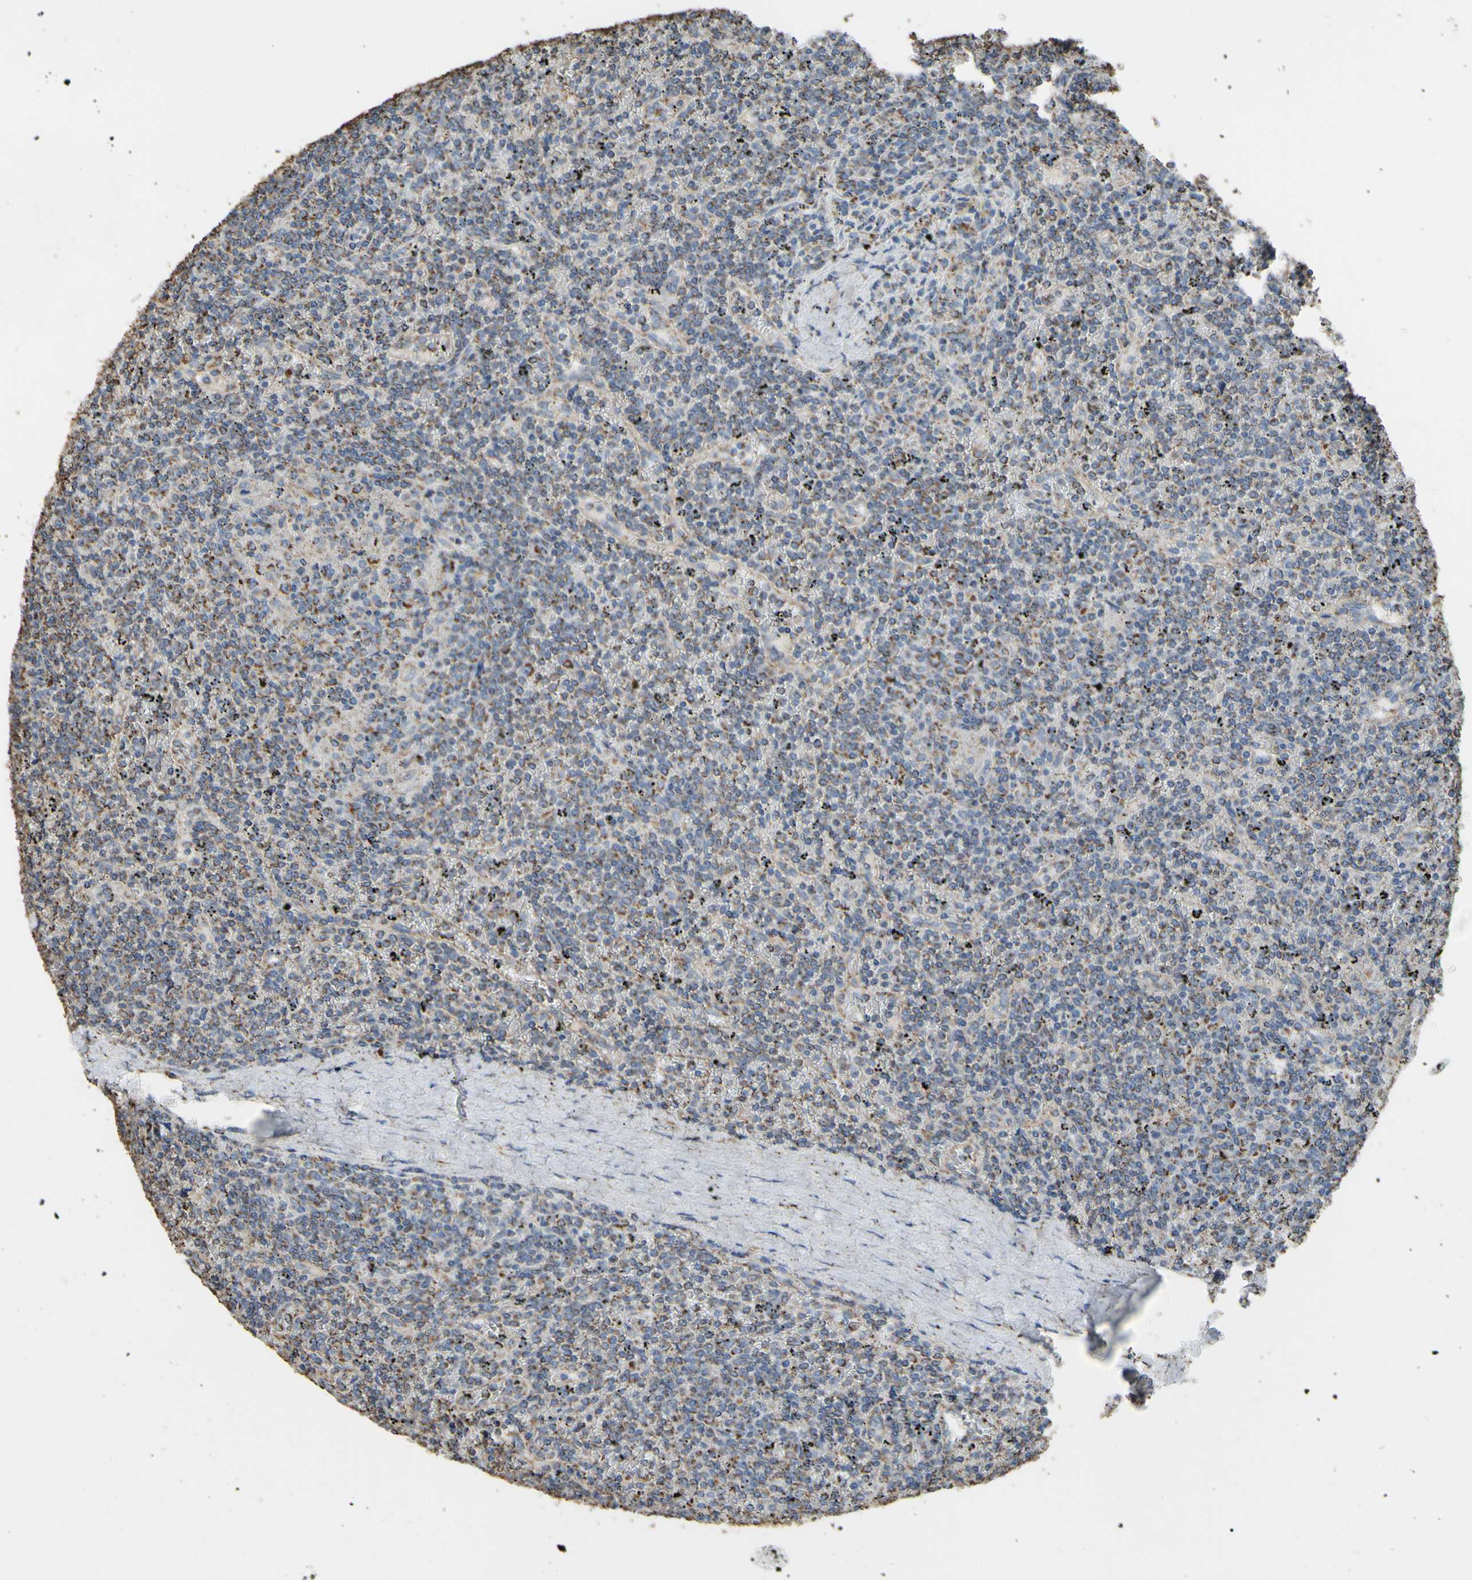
{"staining": {"intensity": "weak", "quantity": "<25%", "location": "cytoplasmic/membranous"}, "tissue": "lymphoma", "cell_type": "Tumor cells", "image_type": "cancer", "snomed": [{"axis": "morphology", "description": "Malignant lymphoma, non-Hodgkin's type, Low grade"}, {"axis": "topography", "description": "Spleen"}], "caption": "IHC of human lymphoma reveals no expression in tumor cells.", "gene": "CMKLR2", "patient": {"sex": "female", "age": 19}}